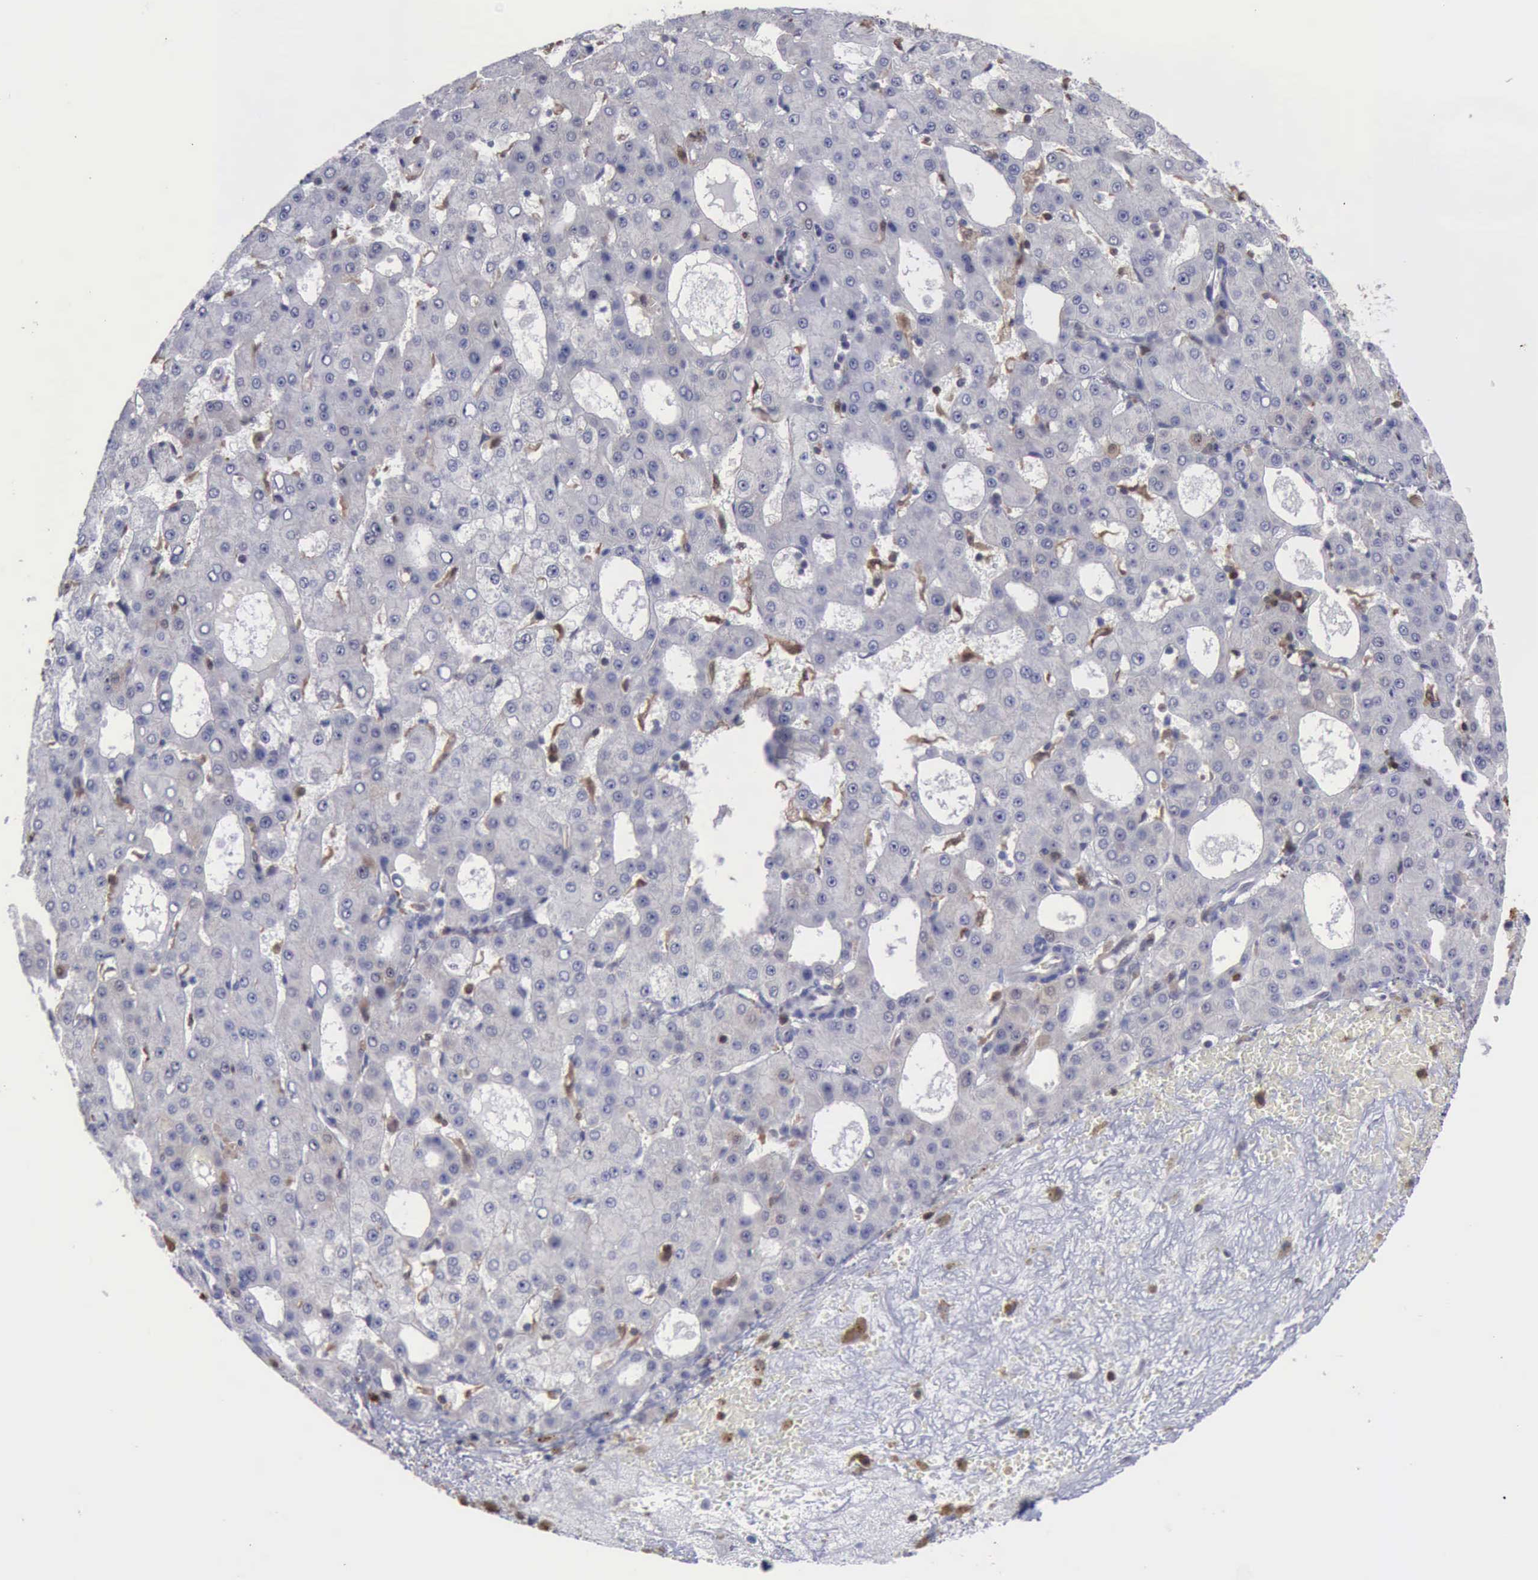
{"staining": {"intensity": "negative", "quantity": "none", "location": "none"}, "tissue": "liver cancer", "cell_type": "Tumor cells", "image_type": "cancer", "snomed": [{"axis": "morphology", "description": "Carcinoma, Hepatocellular, NOS"}, {"axis": "topography", "description": "Liver"}], "caption": "Image shows no significant protein staining in tumor cells of liver cancer (hepatocellular carcinoma). (Immunohistochemistry (ihc), brightfield microscopy, high magnification).", "gene": "STAT1", "patient": {"sex": "male", "age": 47}}